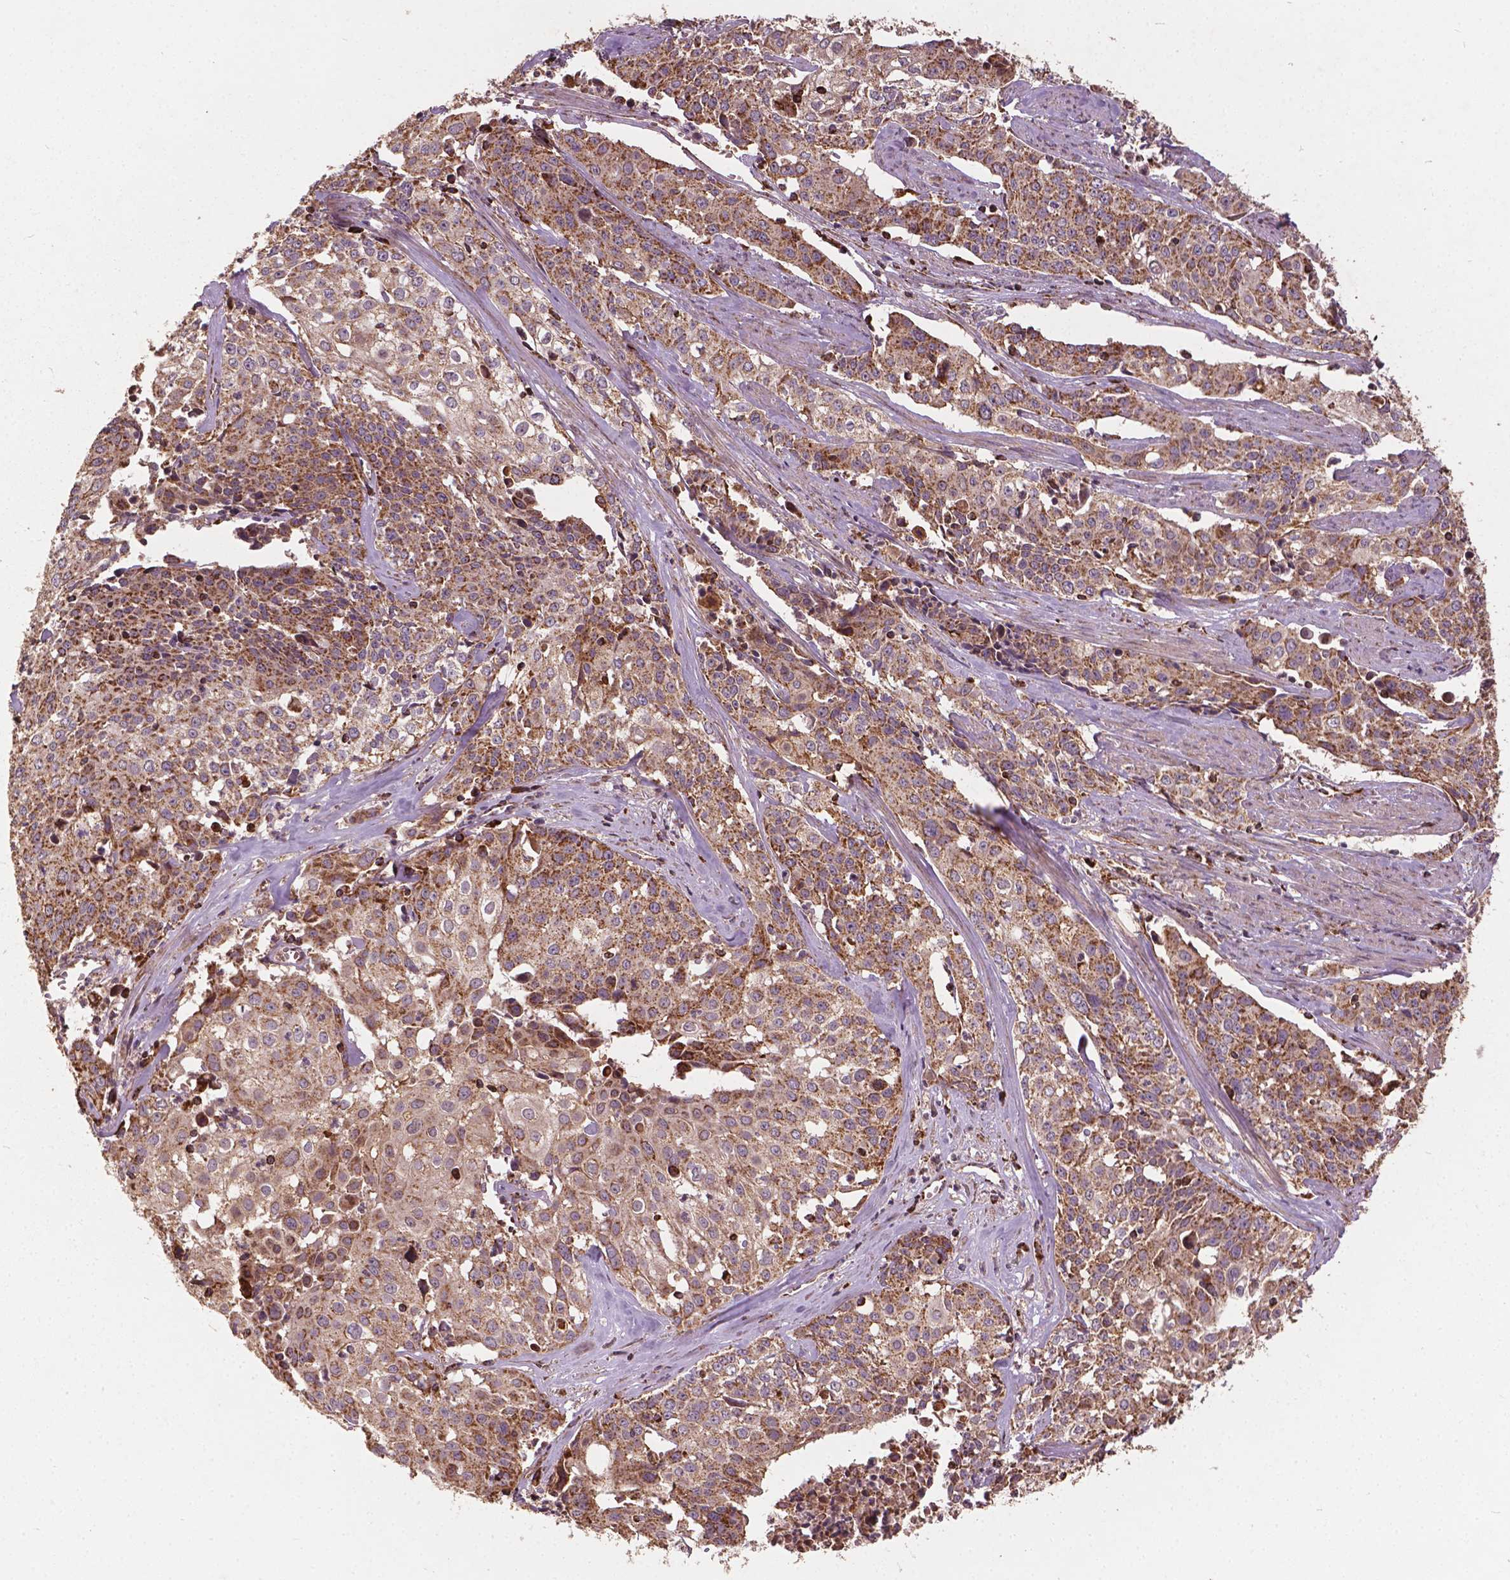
{"staining": {"intensity": "moderate", "quantity": ">75%", "location": "cytoplasmic/membranous"}, "tissue": "cervical cancer", "cell_type": "Tumor cells", "image_type": "cancer", "snomed": [{"axis": "morphology", "description": "Squamous cell carcinoma, NOS"}, {"axis": "topography", "description": "Cervix"}], "caption": "Cervical squamous cell carcinoma tissue demonstrates moderate cytoplasmic/membranous positivity in approximately >75% of tumor cells", "gene": "UBXN2A", "patient": {"sex": "female", "age": 39}}